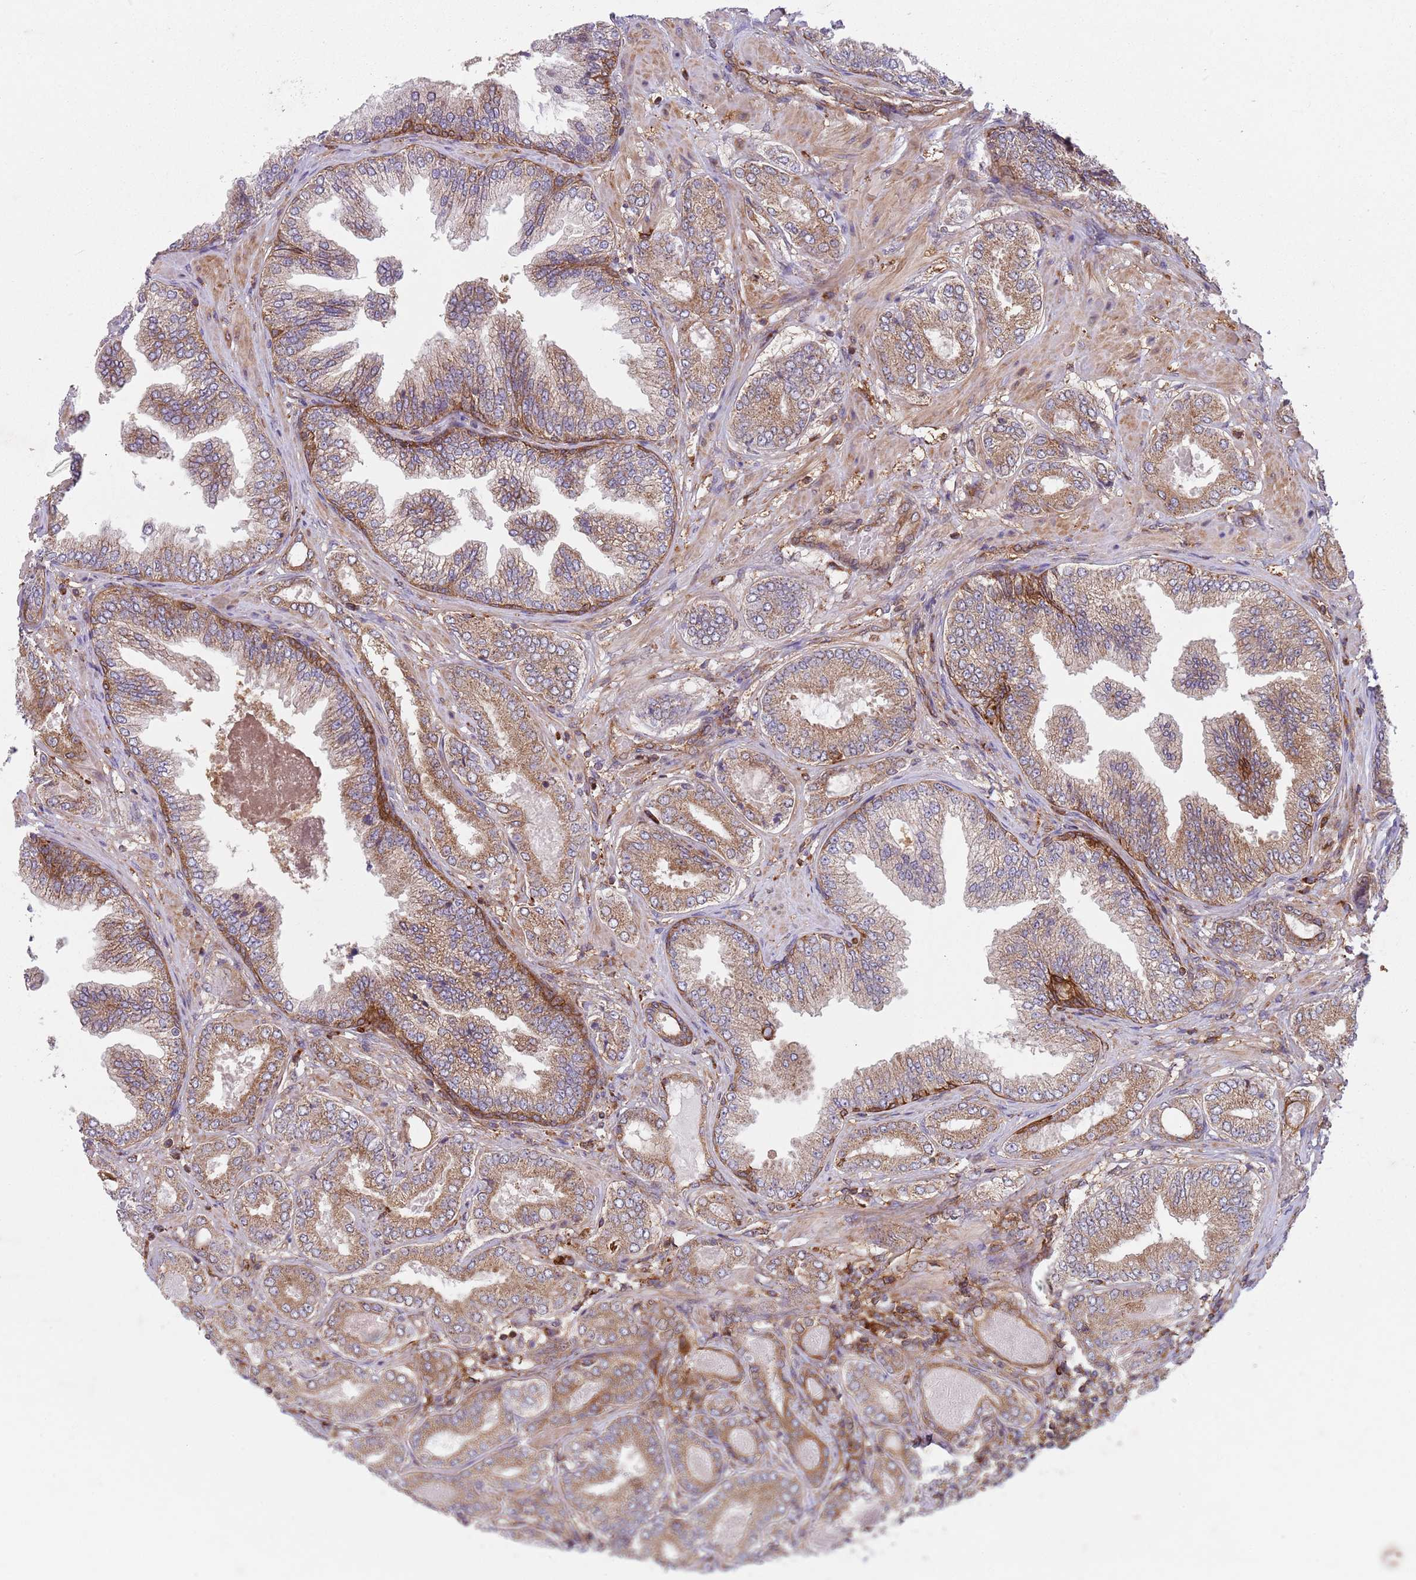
{"staining": {"intensity": "moderate", "quantity": ">75%", "location": "cytoplasmic/membranous"}, "tissue": "prostate cancer", "cell_type": "Tumor cells", "image_type": "cancer", "snomed": [{"axis": "morphology", "description": "Adenocarcinoma, Low grade"}, {"axis": "topography", "description": "Prostate"}], "caption": "Moderate cytoplasmic/membranous protein staining is seen in approximately >75% of tumor cells in prostate adenocarcinoma (low-grade). (brown staining indicates protein expression, while blue staining denotes nuclei).", "gene": "ZMYM5", "patient": {"sex": "male", "age": 63}}